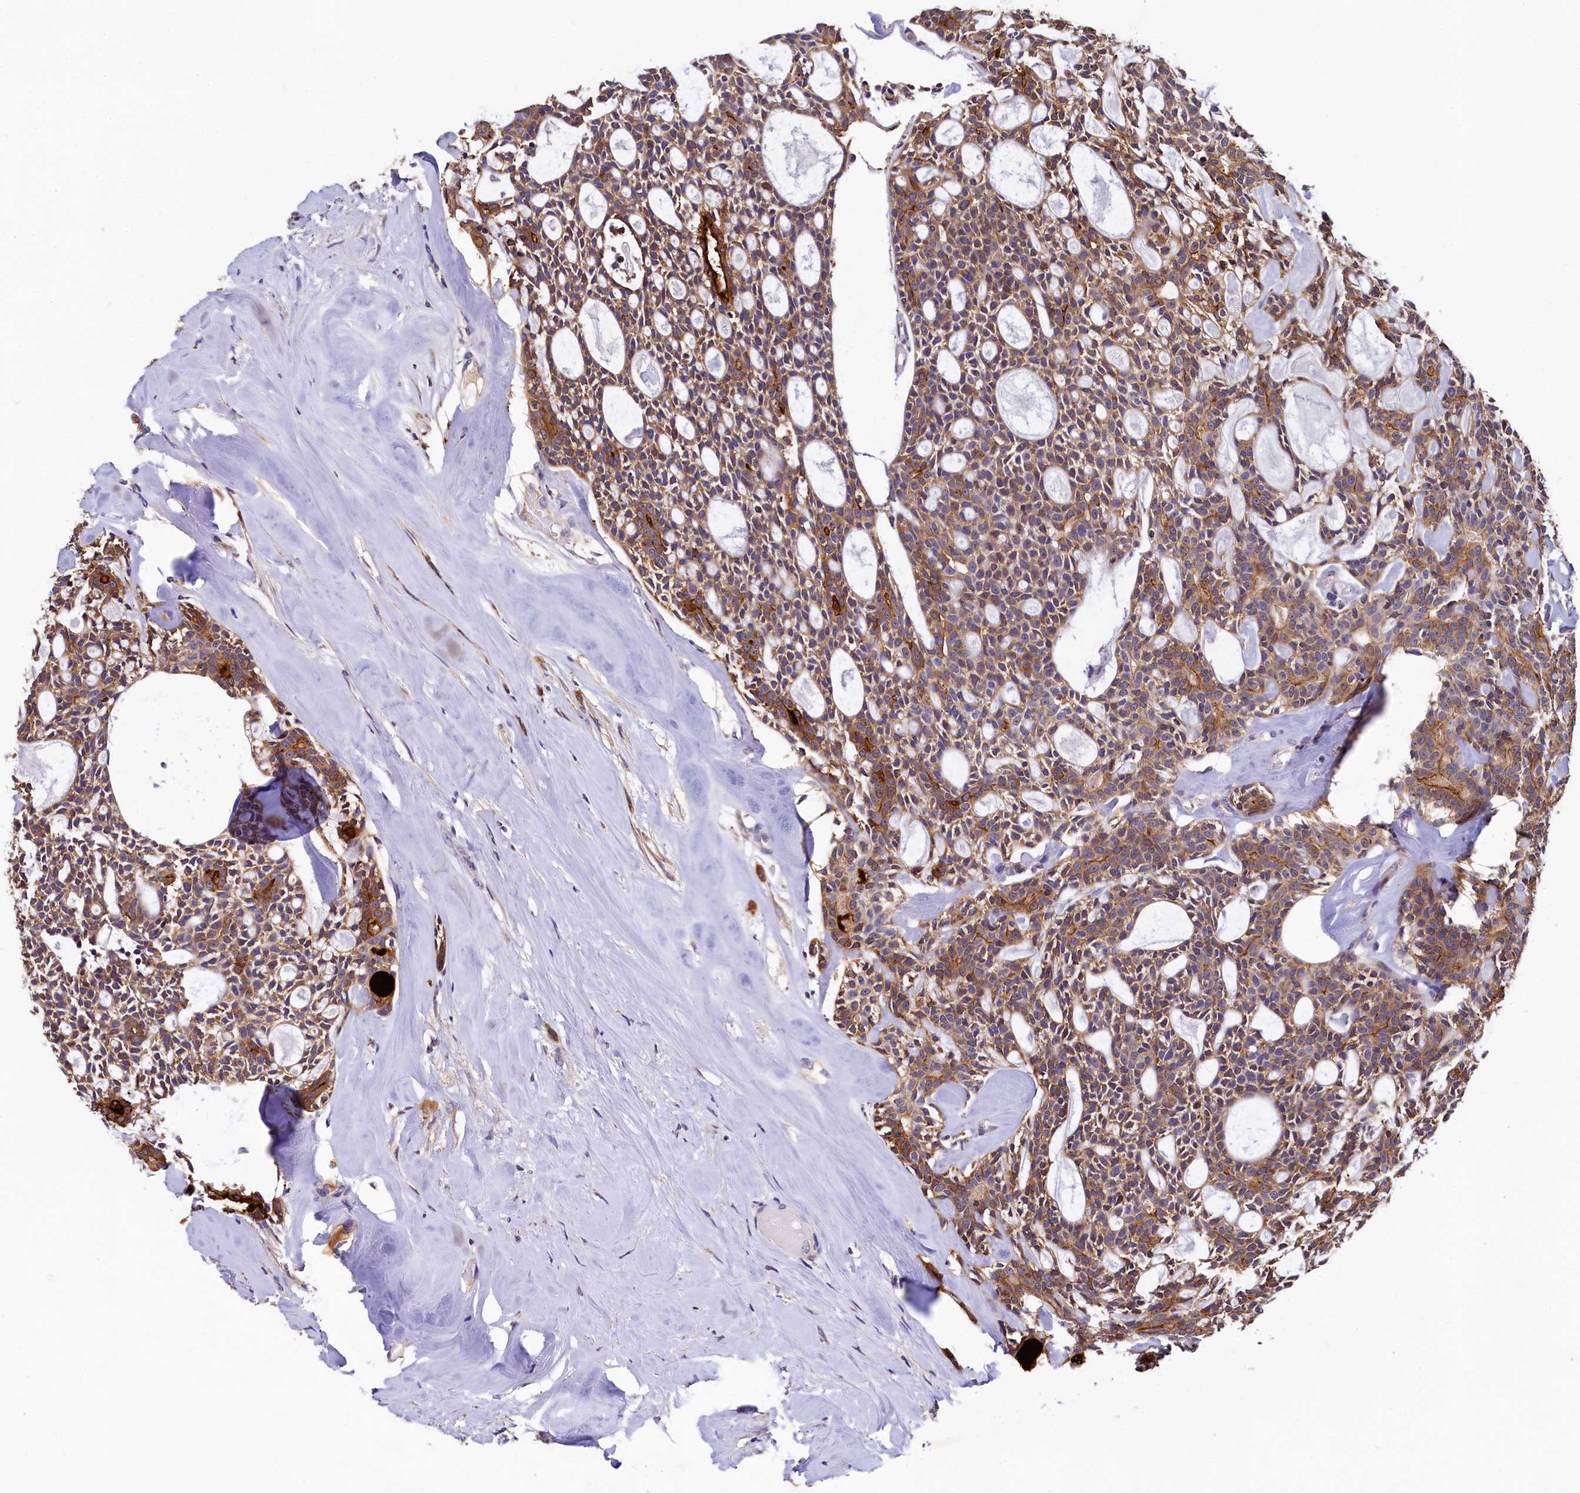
{"staining": {"intensity": "moderate", "quantity": ">75%", "location": "cytoplasmic/membranous"}, "tissue": "head and neck cancer", "cell_type": "Tumor cells", "image_type": "cancer", "snomed": [{"axis": "morphology", "description": "Adenocarcinoma, NOS"}, {"axis": "topography", "description": "Salivary gland"}, {"axis": "topography", "description": "Head-Neck"}], "caption": "Adenocarcinoma (head and neck) stained for a protein displays moderate cytoplasmic/membranous positivity in tumor cells. (Brightfield microscopy of DAB IHC at high magnification).", "gene": "EPS8L2", "patient": {"sex": "male", "age": 55}}